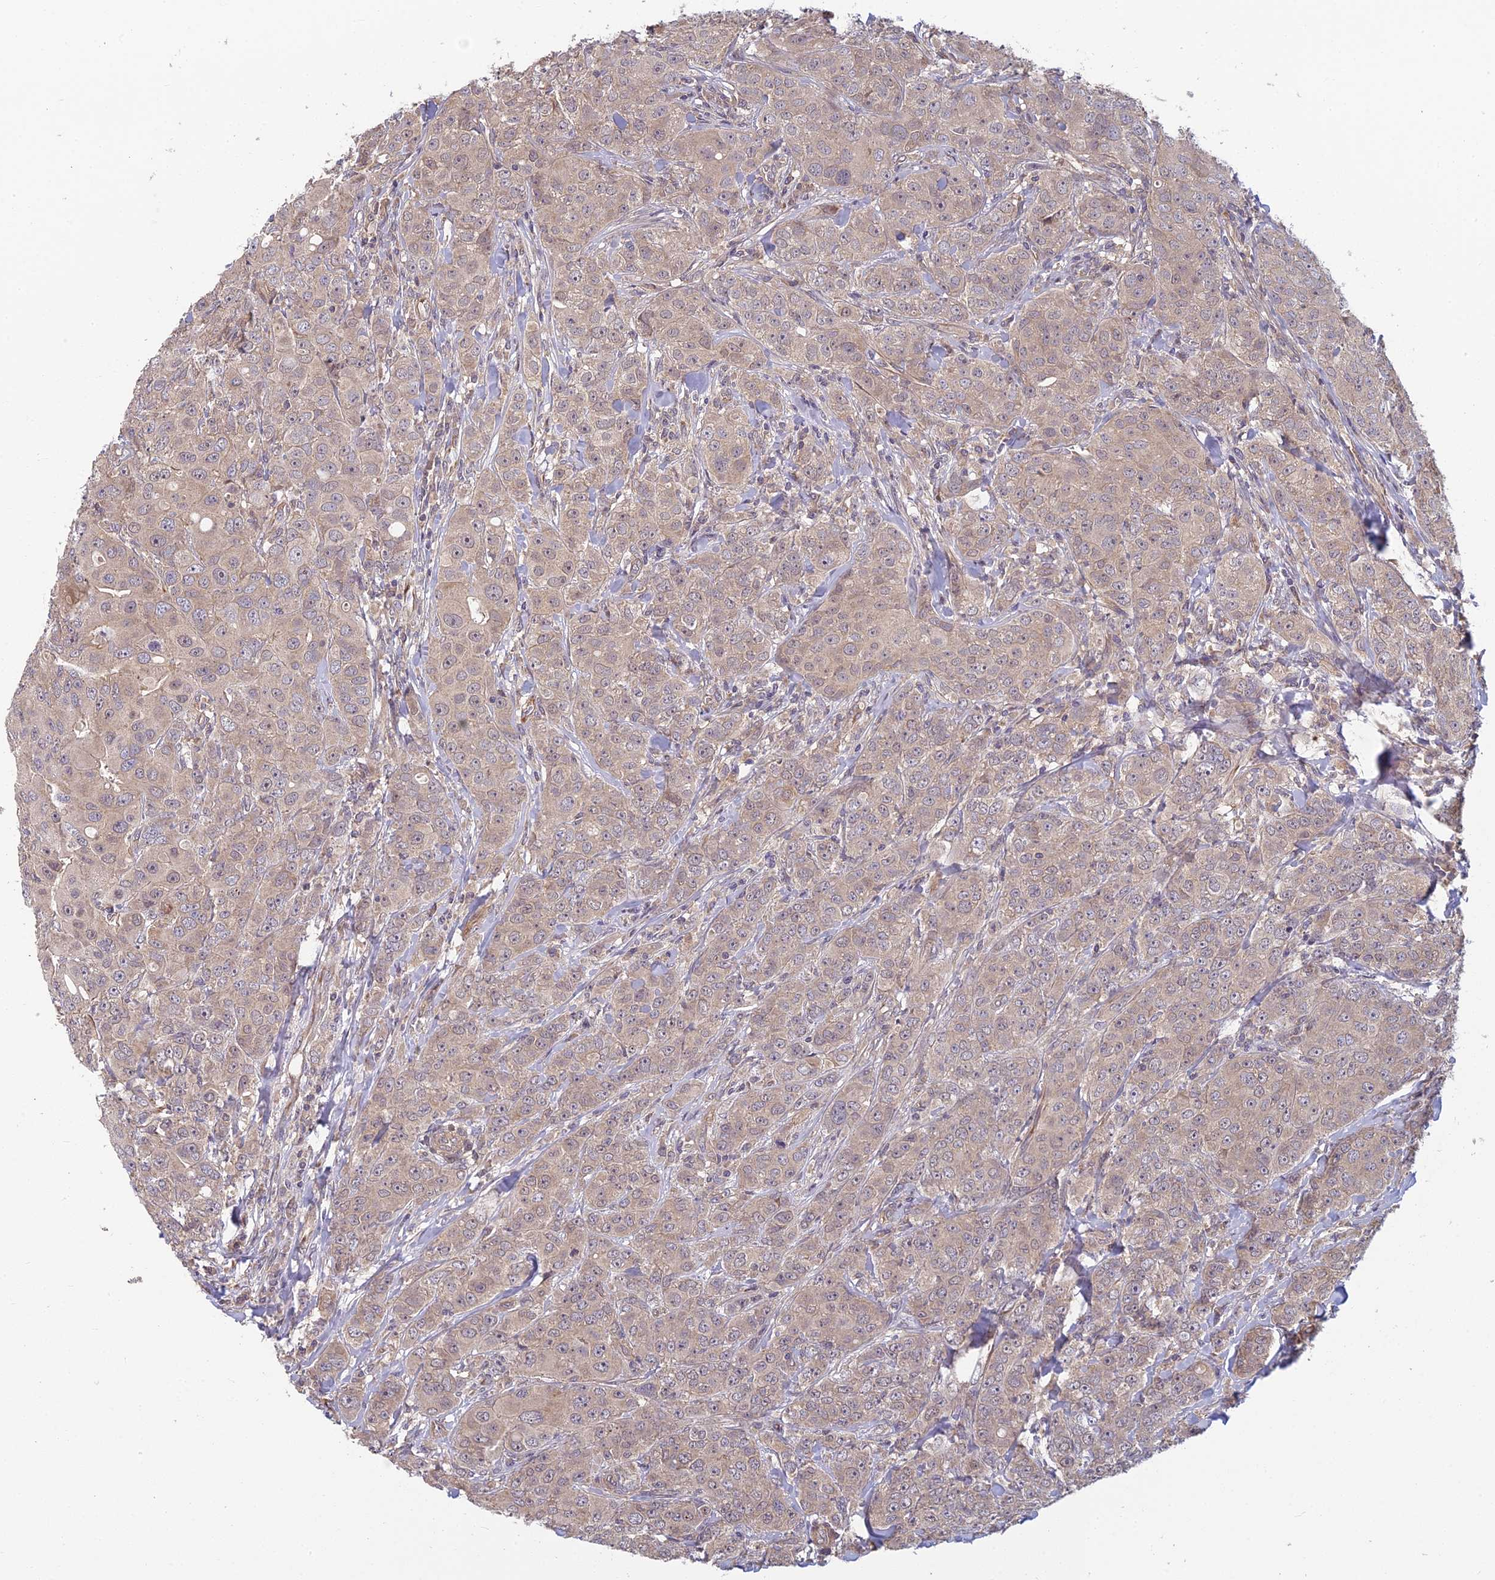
{"staining": {"intensity": "weak", "quantity": "<25%", "location": "cytoplasmic/membranous"}, "tissue": "breast cancer", "cell_type": "Tumor cells", "image_type": "cancer", "snomed": [{"axis": "morphology", "description": "Duct carcinoma"}, {"axis": "topography", "description": "Breast"}], "caption": "IHC histopathology image of breast cancer (intraductal carcinoma) stained for a protein (brown), which displays no positivity in tumor cells.", "gene": "PIKFYVE", "patient": {"sex": "female", "age": 43}}